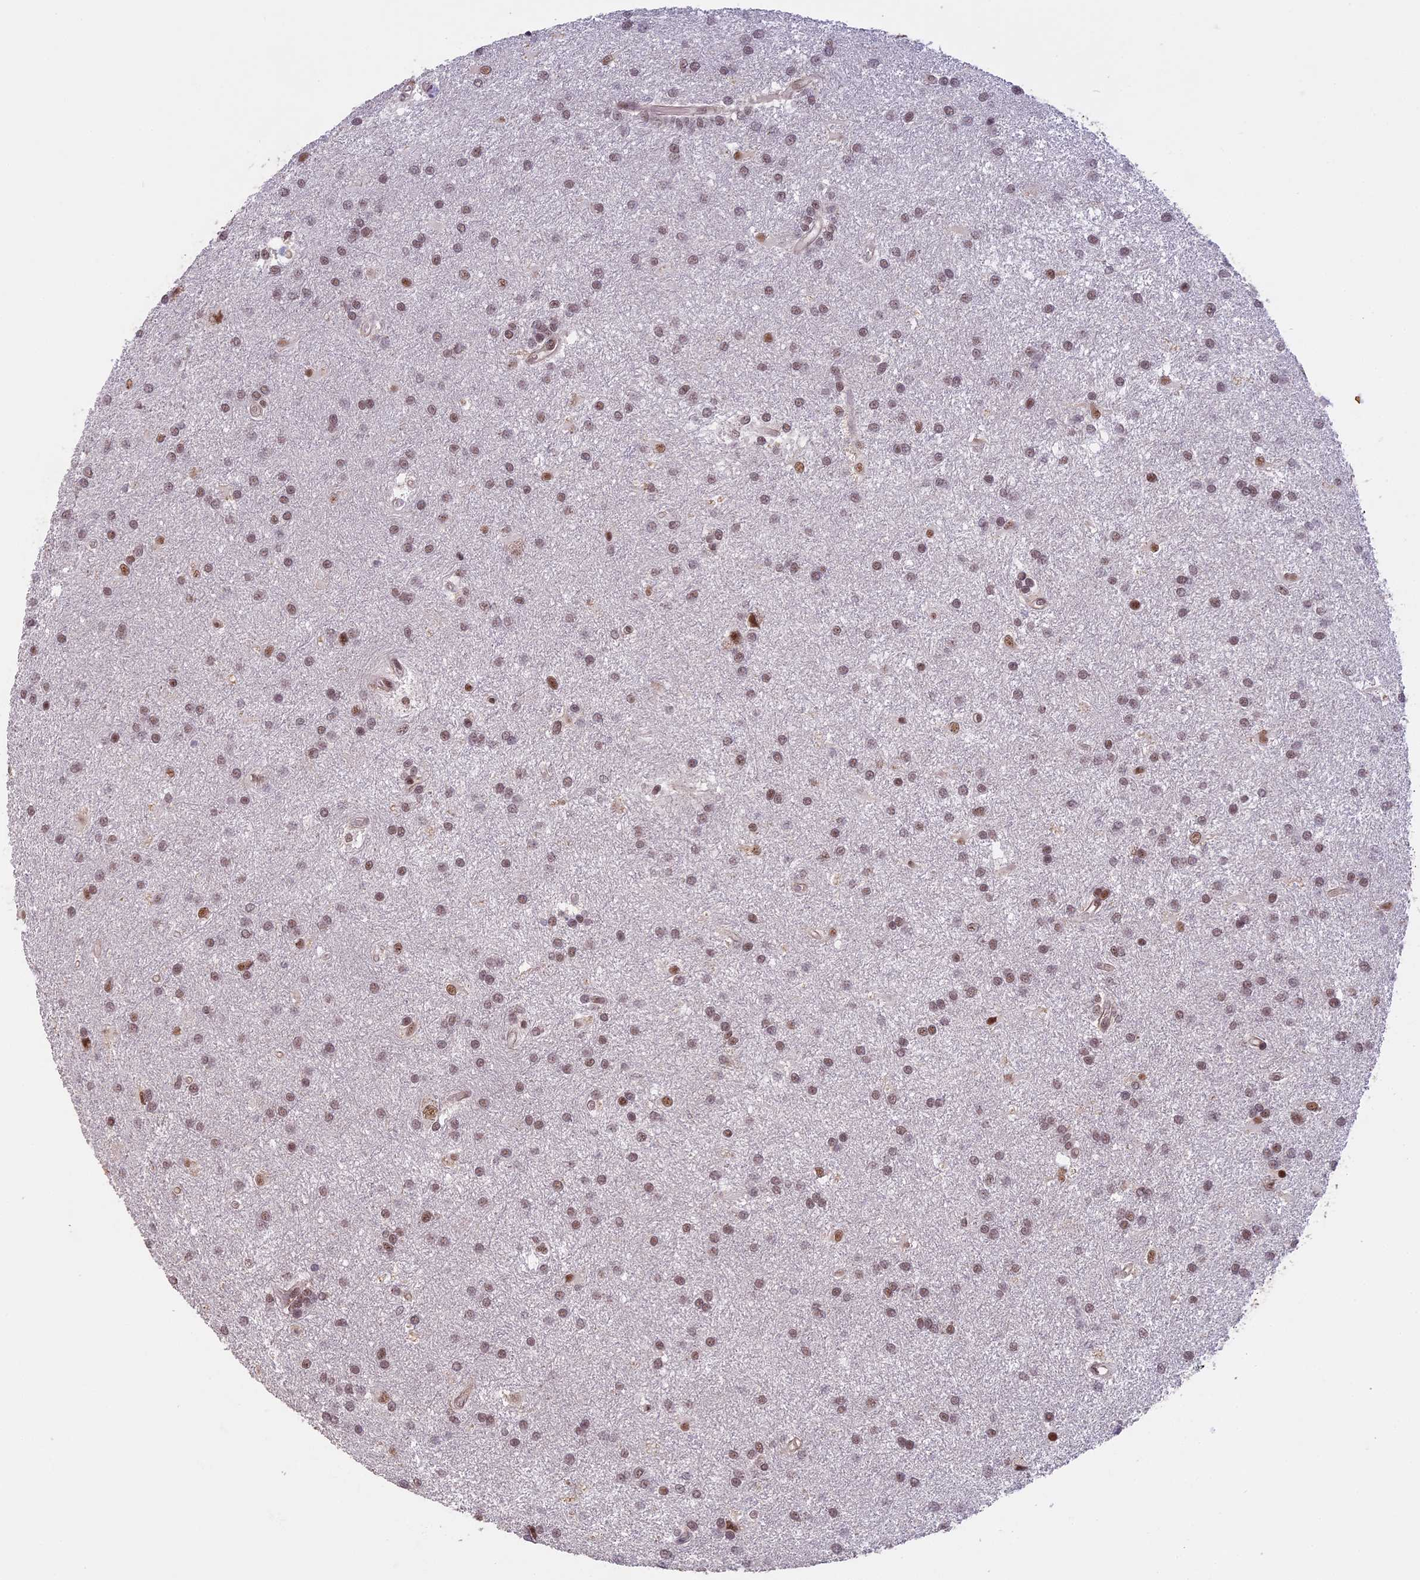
{"staining": {"intensity": "weak", "quantity": ">75%", "location": "nuclear"}, "tissue": "glioma", "cell_type": "Tumor cells", "image_type": "cancer", "snomed": [{"axis": "morphology", "description": "Glioma, malignant, Low grade"}, {"axis": "topography", "description": "Brain"}], "caption": "An image showing weak nuclear staining in about >75% of tumor cells in glioma, as visualized by brown immunohistochemical staining.", "gene": "MORF4L1", "patient": {"sex": "male", "age": 66}}